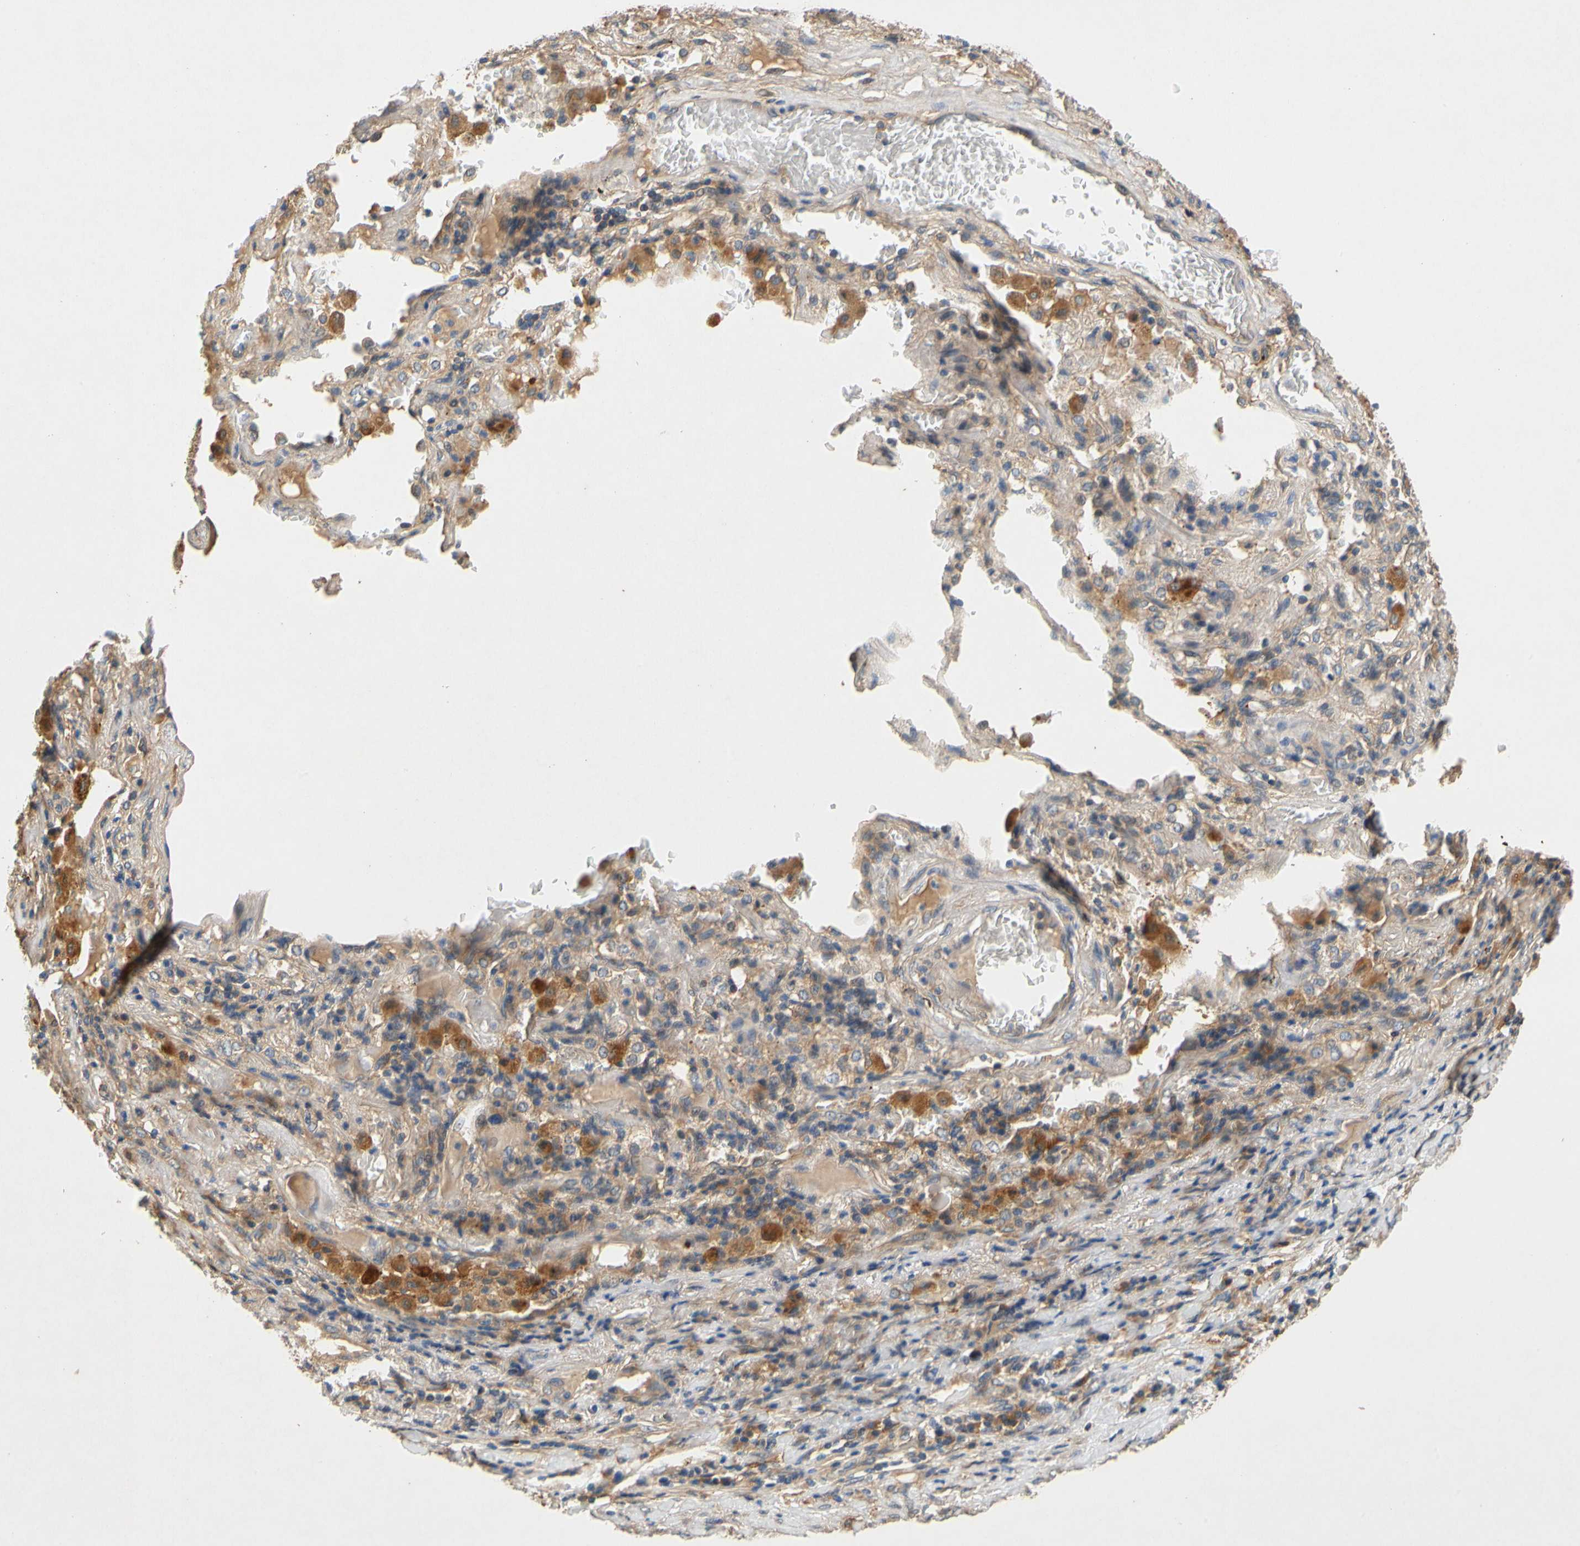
{"staining": {"intensity": "weak", "quantity": "25%-75%", "location": "cytoplasmic/membranous"}, "tissue": "lung cancer", "cell_type": "Tumor cells", "image_type": "cancer", "snomed": [{"axis": "morphology", "description": "Squamous cell carcinoma, NOS"}, {"axis": "topography", "description": "Lung"}], "caption": "Immunohistochemical staining of human lung cancer reveals low levels of weak cytoplasmic/membranous protein positivity in approximately 25%-75% of tumor cells. (IHC, brightfield microscopy, high magnification).", "gene": "USP46", "patient": {"sex": "male", "age": 57}}